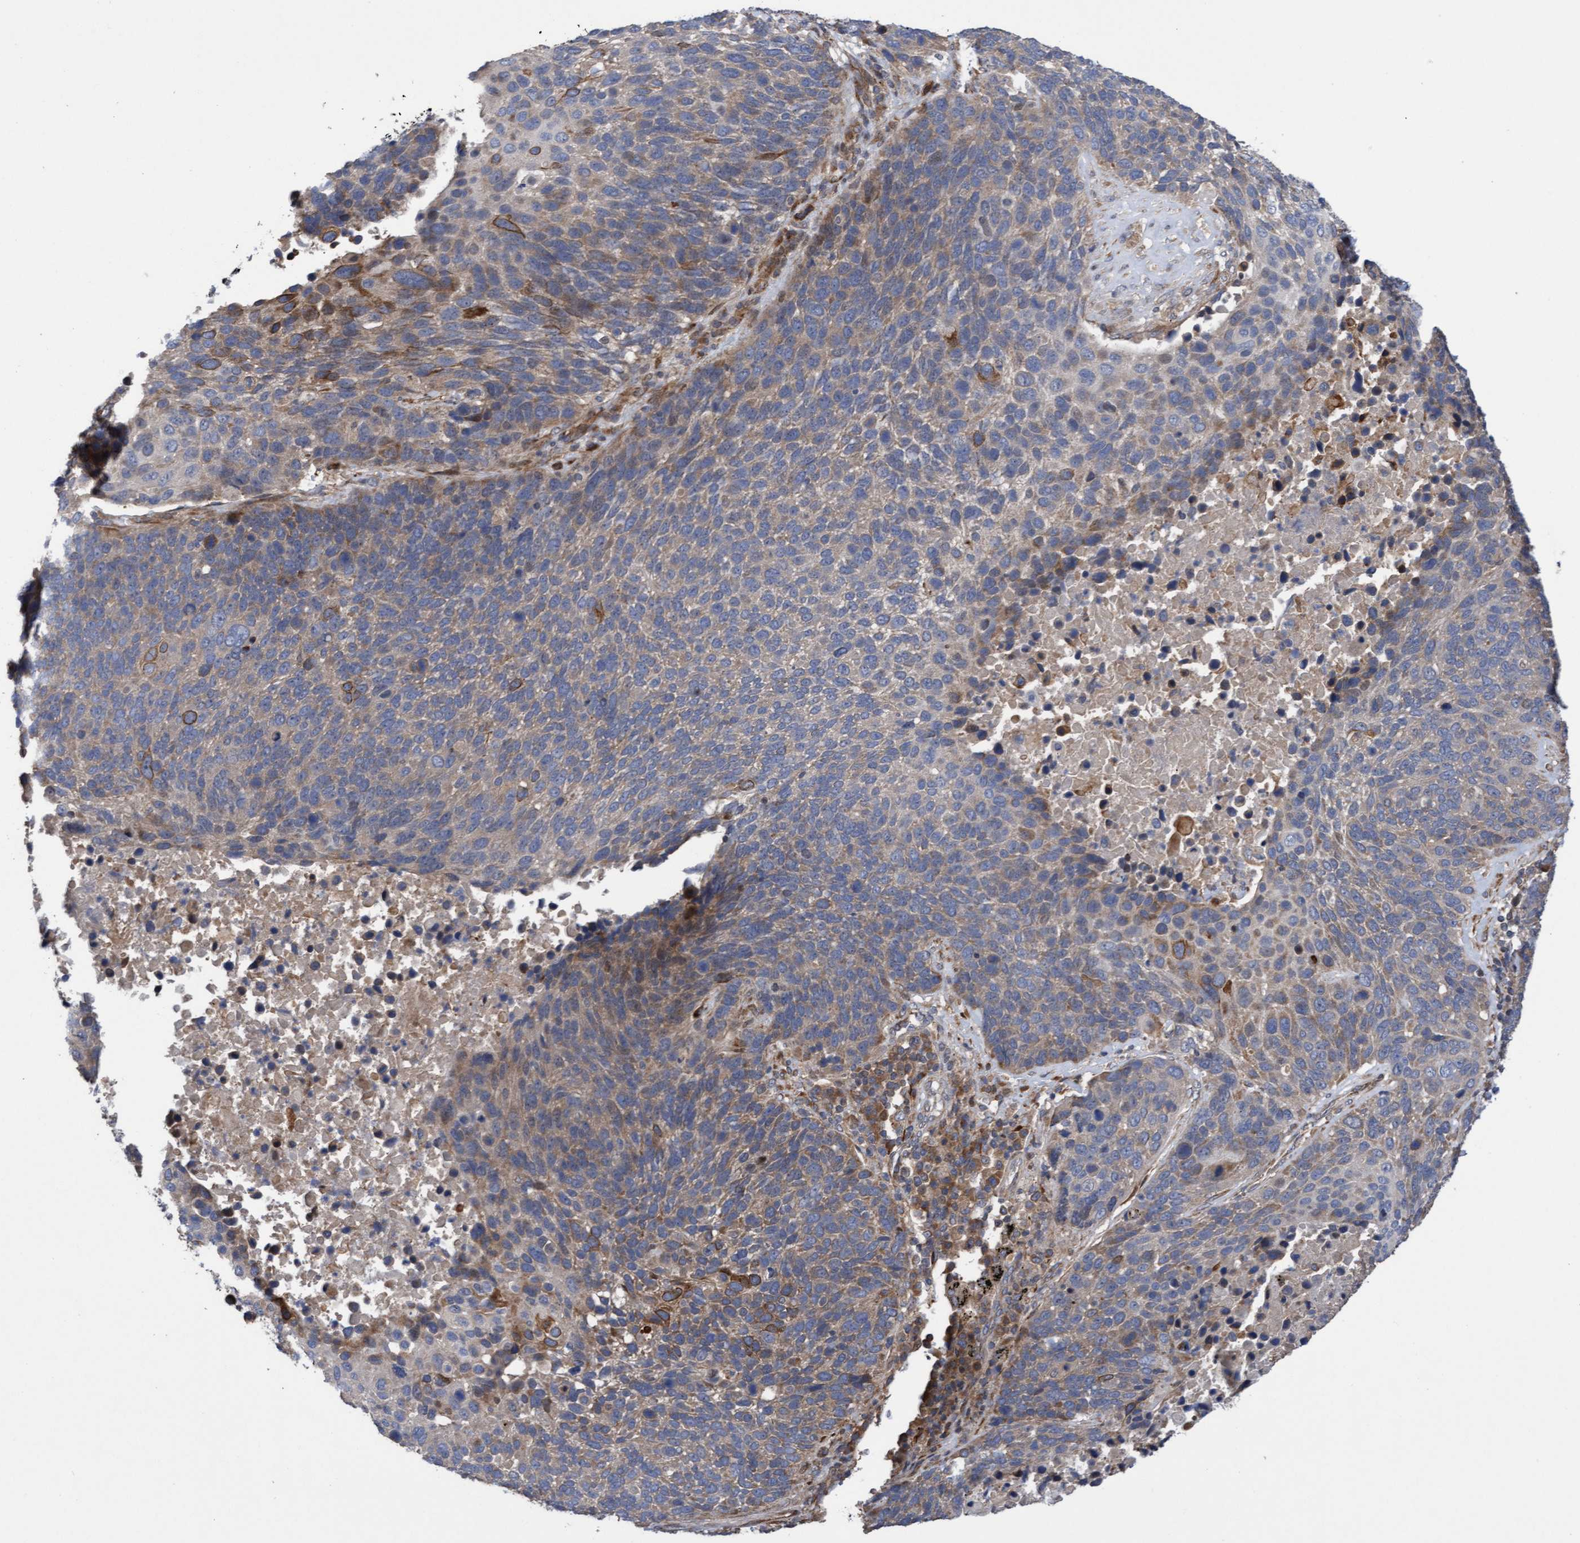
{"staining": {"intensity": "moderate", "quantity": "<25%", "location": "cytoplasmic/membranous"}, "tissue": "lung cancer", "cell_type": "Tumor cells", "image_type": "cancer", "snomed": [{"axis": "morphology", "description": "Squamous cell carcinoma, NOS"}, {"axis": "topography", "description": "Lung"}], "caption": "An image of human lung cancer stained for a protein exhibits moderate cytoplasmic/membranous brown staining in tumor cells.", "gene": "ELP5", "patient": {"sex": "male", "age": 66}}